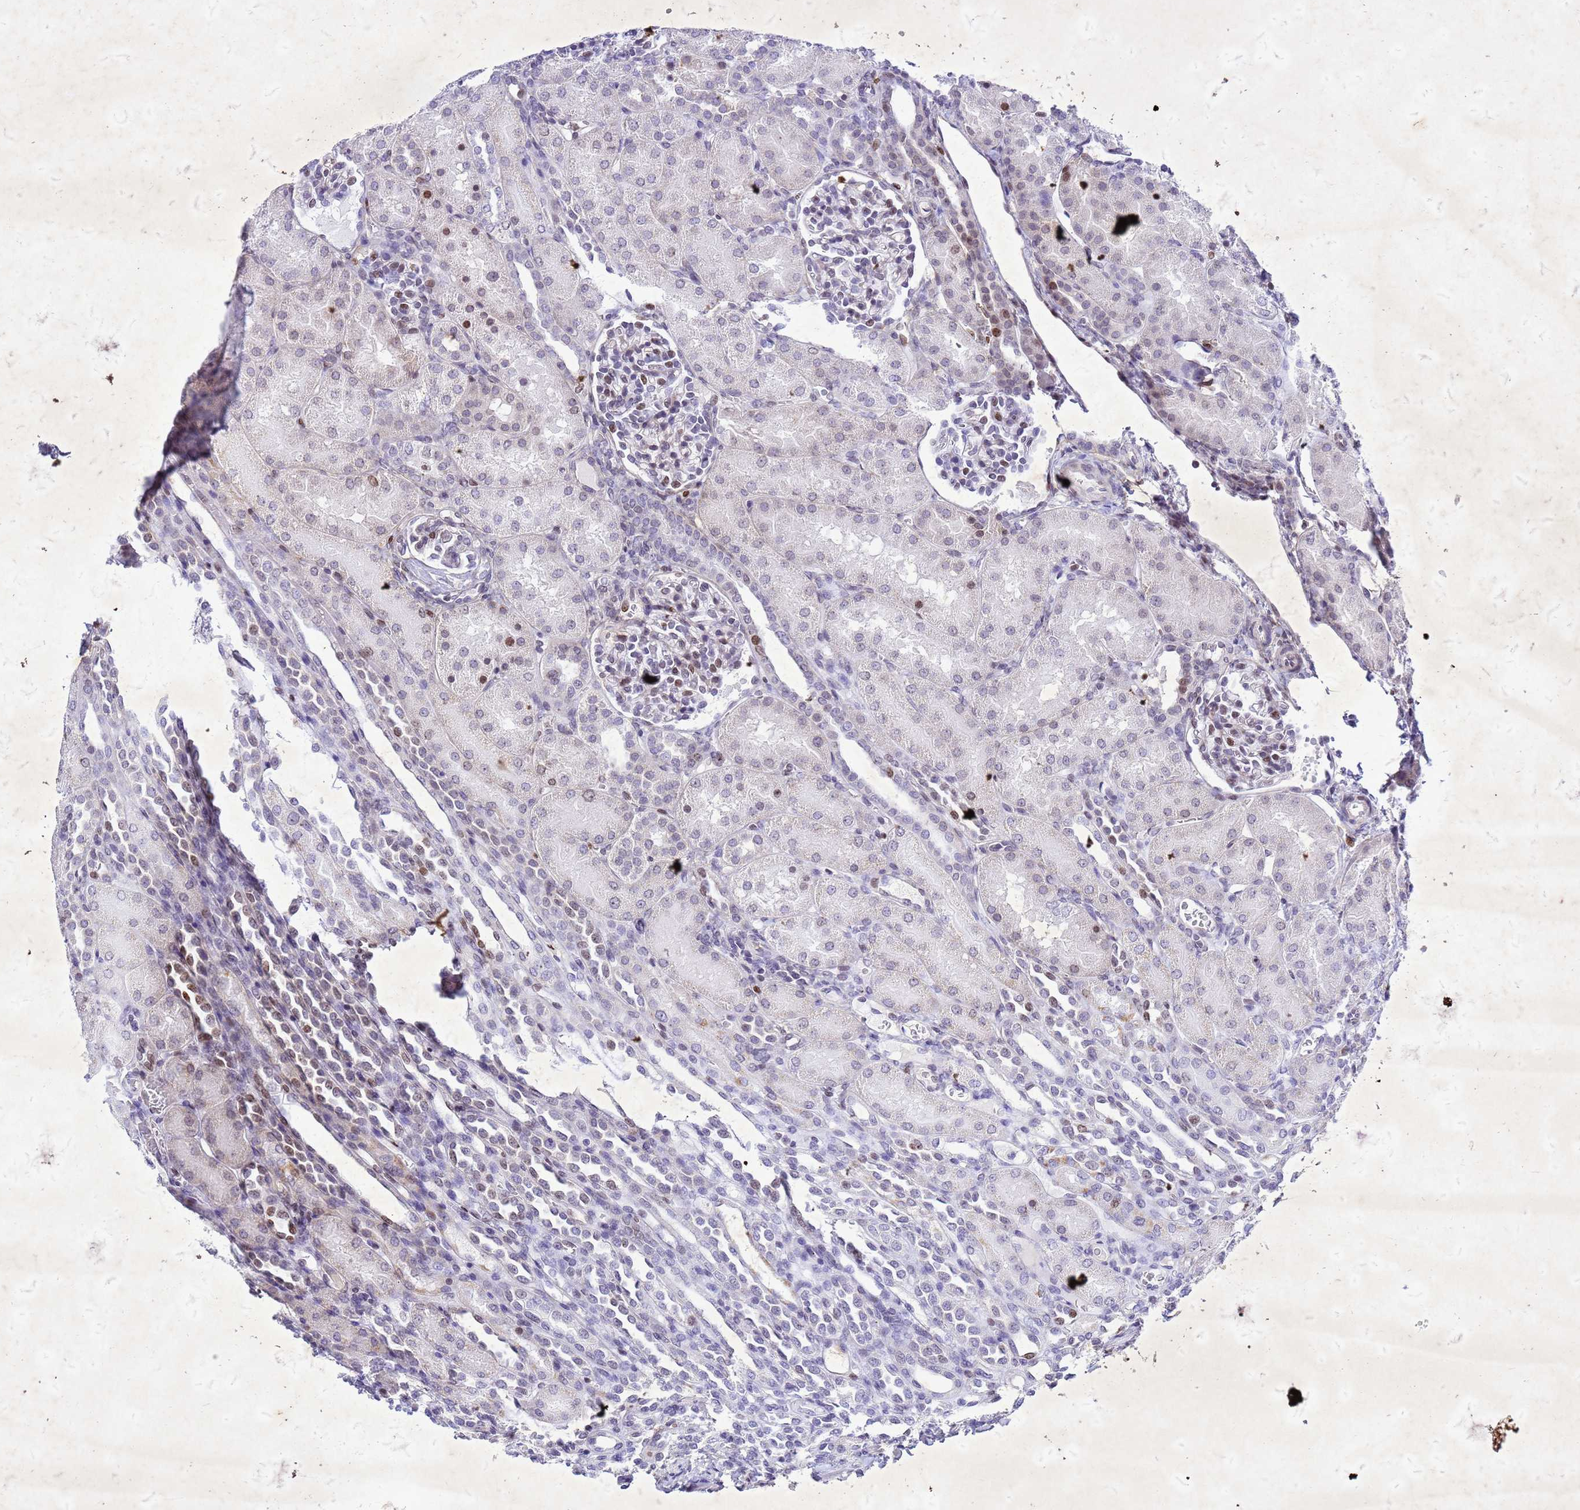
{"staining": {"intensity": "moderate", "quantity": "<25%", "location": "nuclear"}, "tissue": "kidney", "cell_type": "Cells in glomeruli", "image_type": "normal", "snomed": [{"axis": "morphology", "description": "Normal tissue, NOS"}, {"axis": "topography", "description": "Kidney"}], "caption": "Immunohistochemical staining of normal kidney exhibits moderate nuclear protein staining in about <25% of cells in glomeruli.", "gene": "COPS9", "patient": {"sex": "male", "age": 1}}